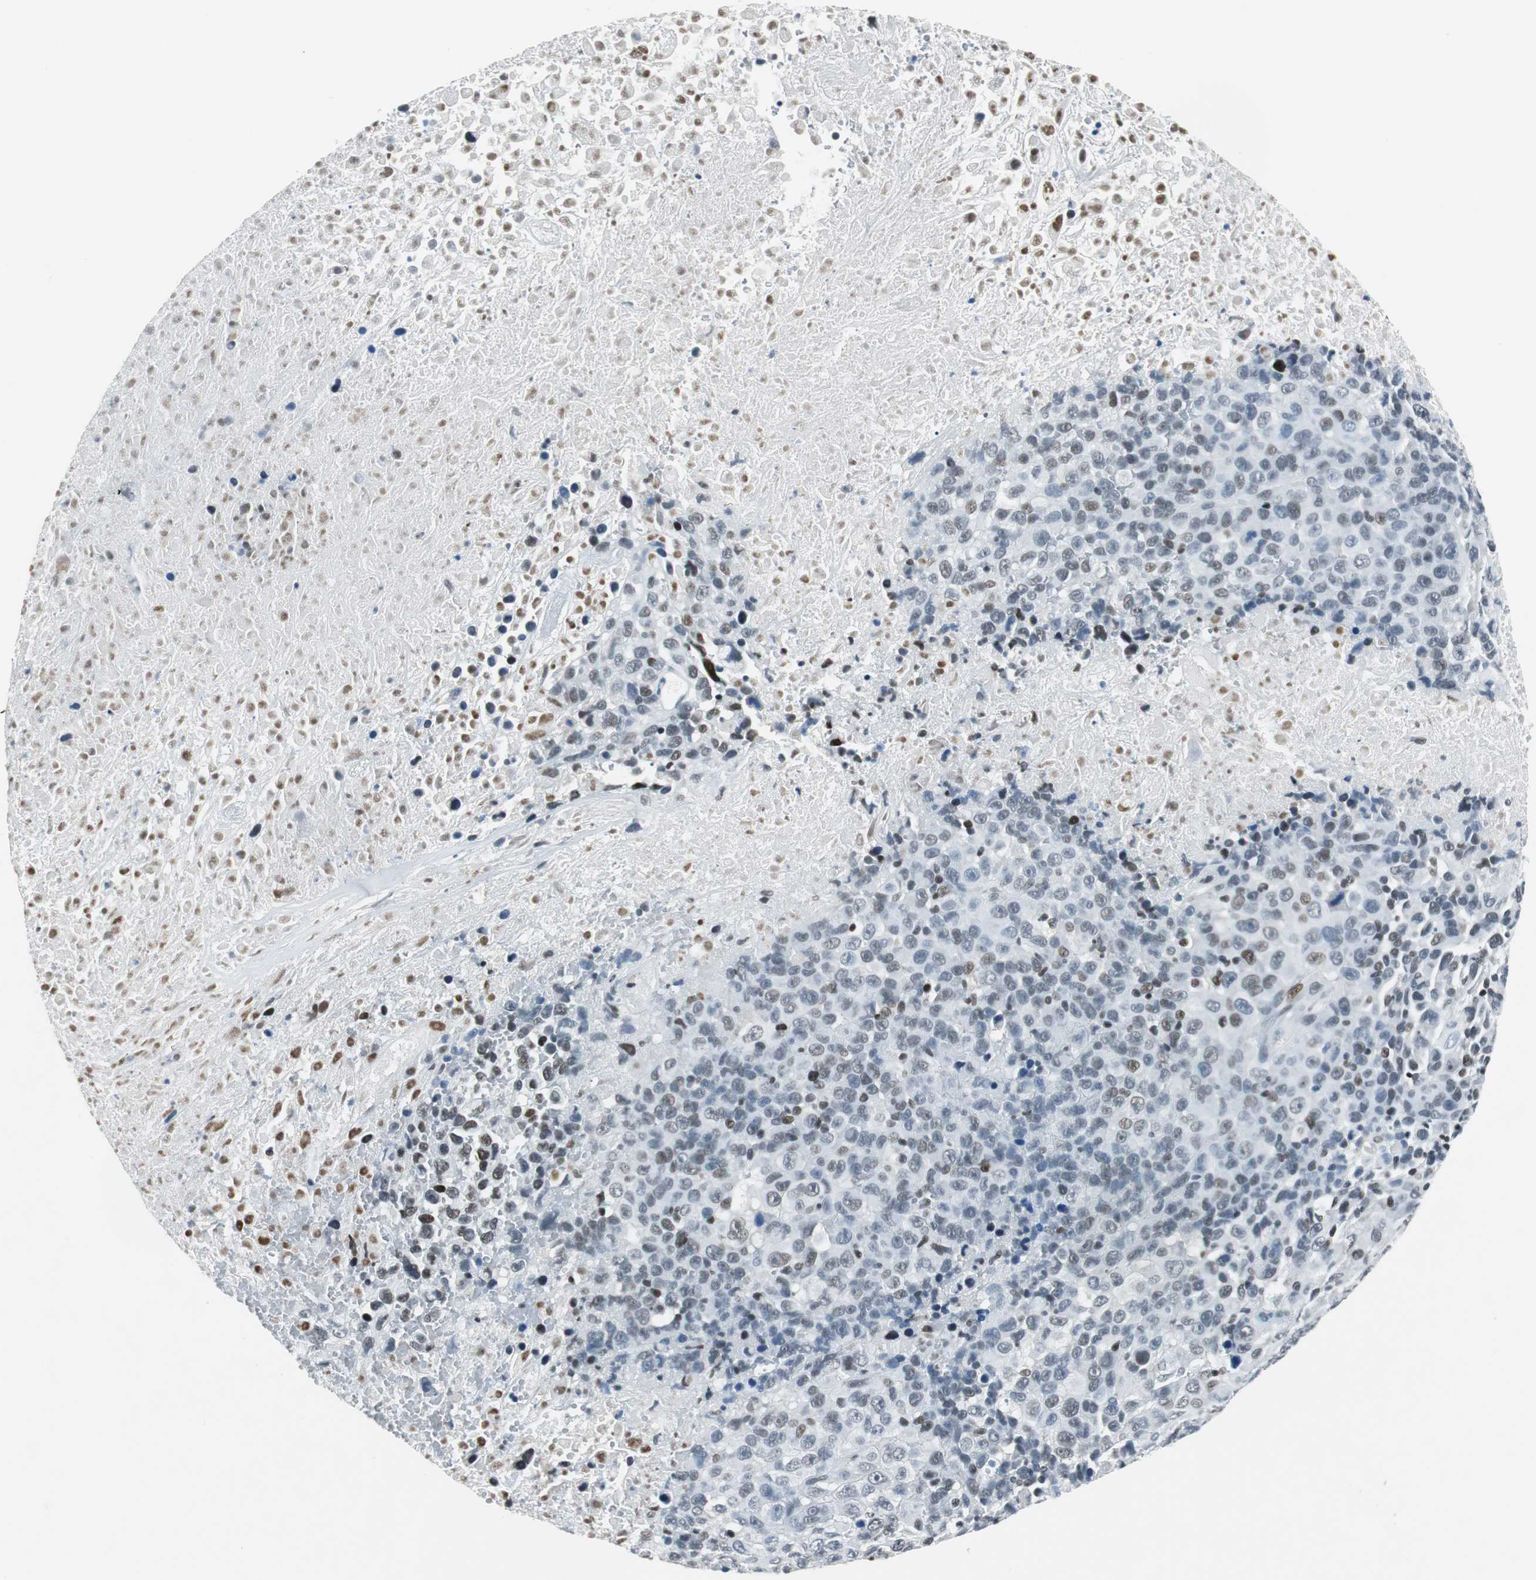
{"staining": {"intensity": "weak", "quantity": "<25%", "location": "nuclear"}, "tissue": "melanoma", "cell_type": "Tumor cells", "image_type": "cancer", "snomed": [{"axis": "morphology", "description": "Malignant melanoma, Metastatic site"}, {"axis": "topography", "description": "Cerebral cortex"}], "caption": "DAB immunohistochemical staining of human malignant melanoma (metastatic site) demonstrates no significant expression in tumor cells.", "gene": "HDAC3", "patient": {"sex": "female", "age": 52}}